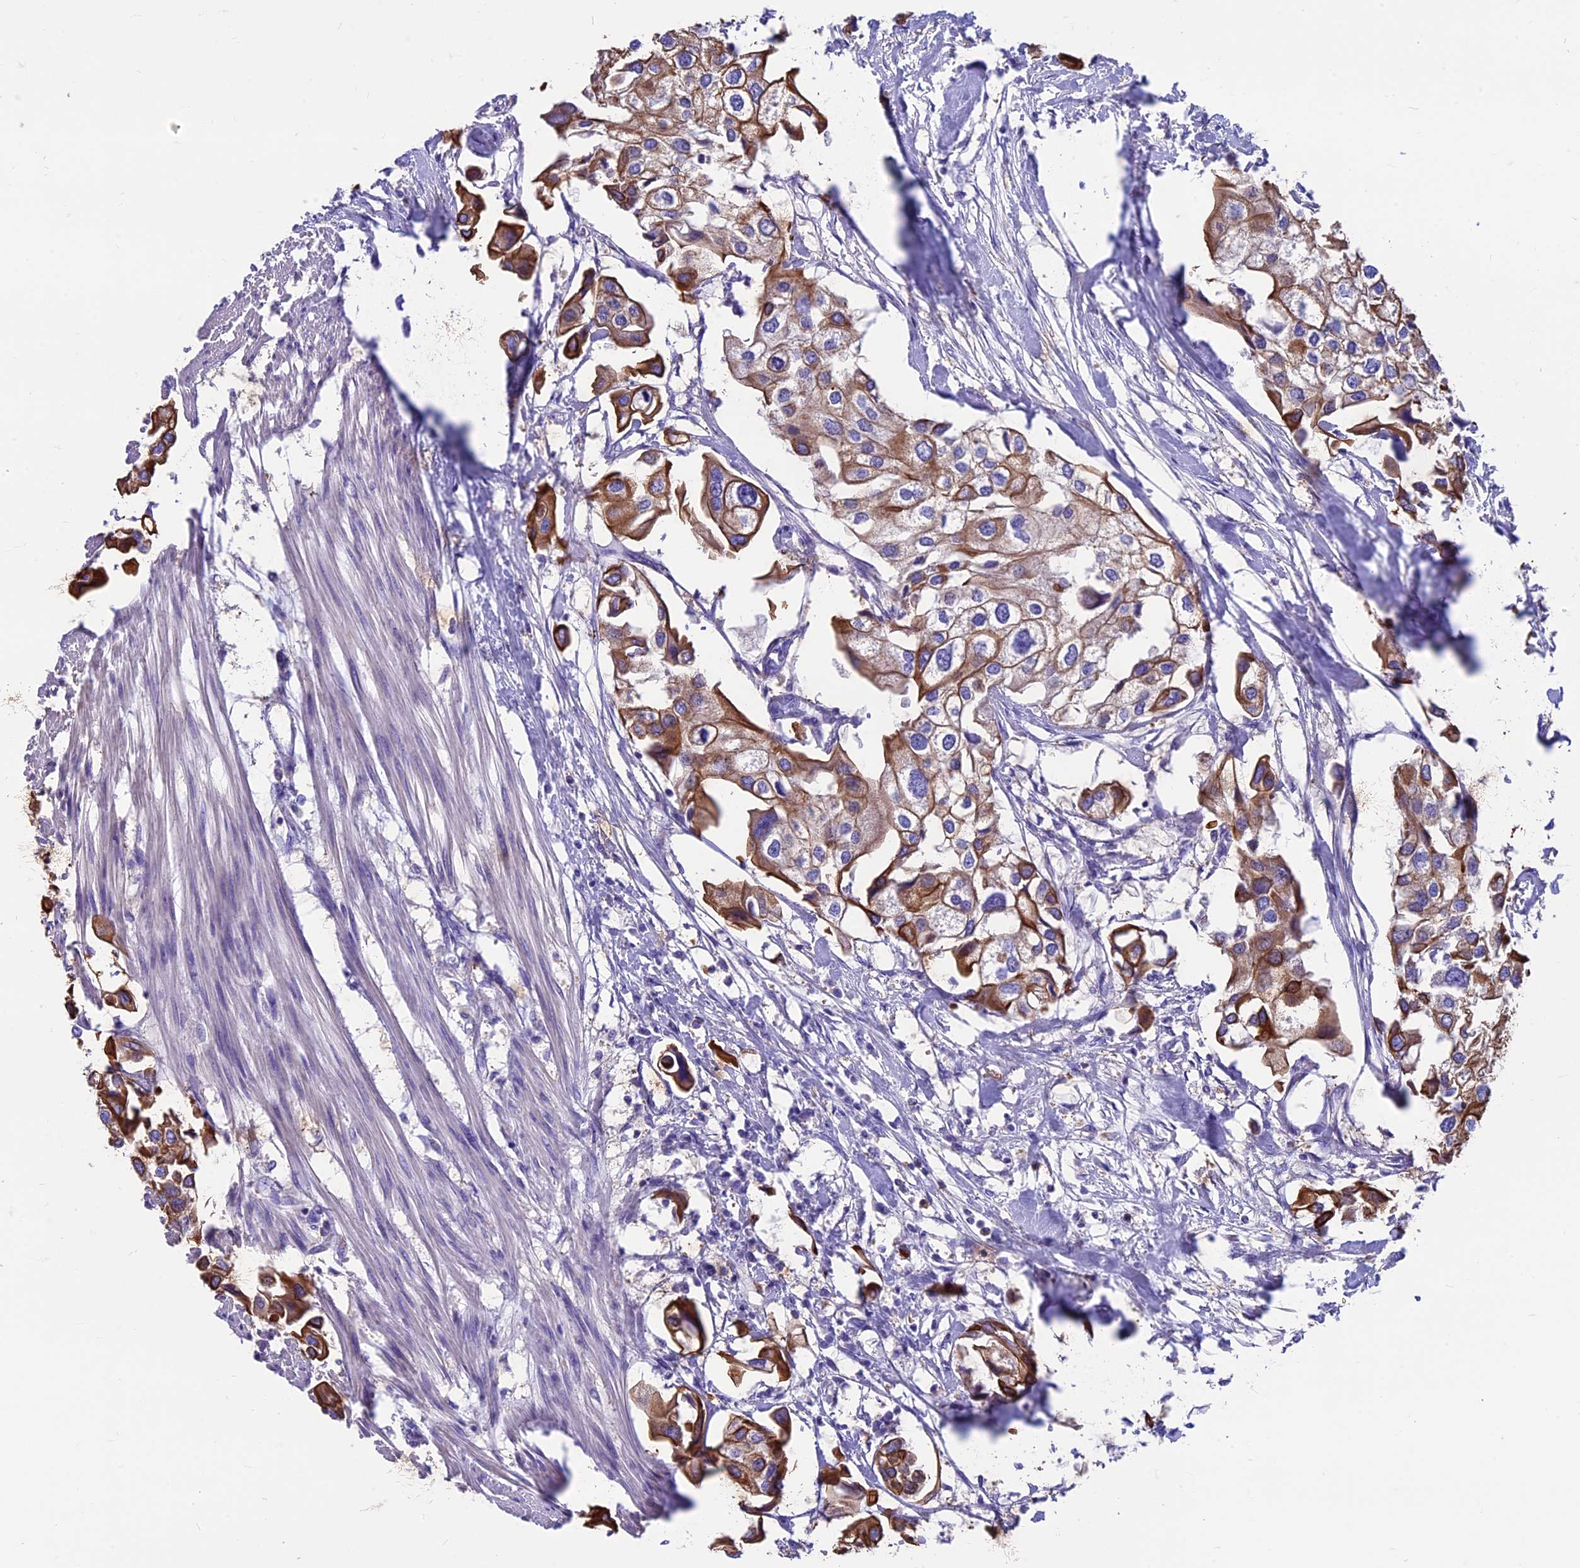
{"staining": {"intensity": "strong", "quantity": ">75%", "location": "cytoplasmic/membranous"}, "tissue": "urothelial cancer", "cell_type": "Tumor cells", "image_type": "cancer", "snomed": [{"axis": "morphology", "description": "Urothelial carcinoma, High grade"}, {"axis": "topography", "description": "Urinary bladder"}], "caption": "Tumor cells reveal high levels of strong cytoplasmic/membranous positivity in approximately >75% of cells in urothelial cancer. (IHC, brightfield microscopy, high magnification).", "gene": "CDAN1", "patient": {"sex": "male", "age": 64}}